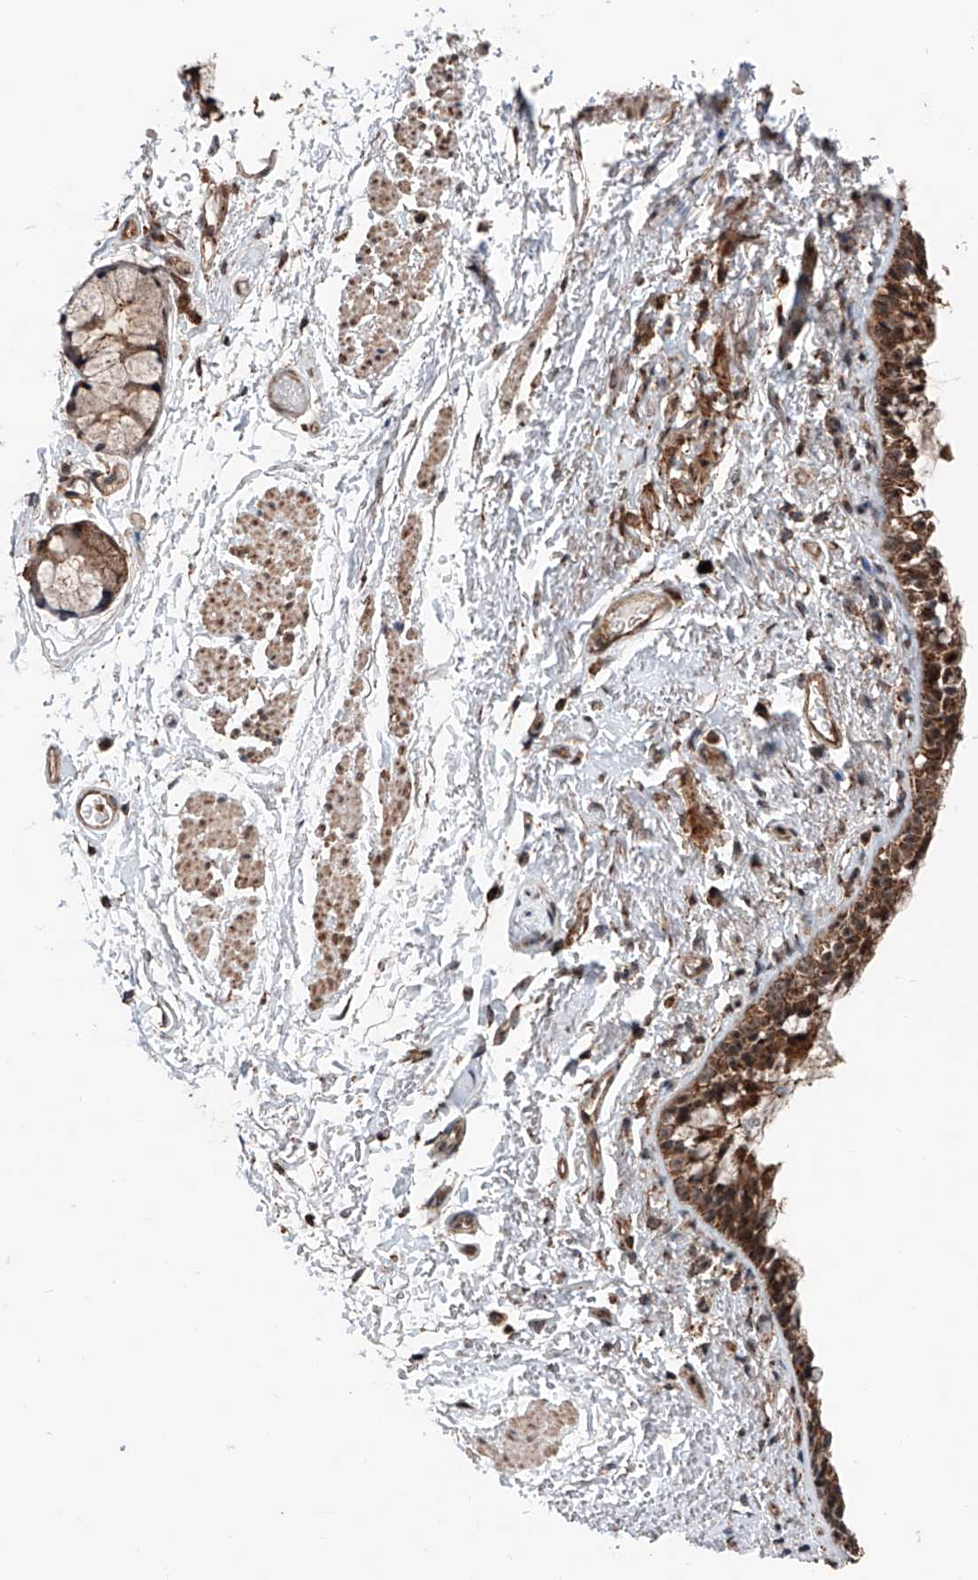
{"staining": {"intensity": "moderate", "quantity": ">75%", "location": "cytoplasmic/membranous"}, "tissue": "bronchus", "cell_type": "Respiratory epithelial cells", "image_type": "normal", "snomed": [{"axis": "morphology", "description": "Normal tissue, NOS"}, {"axis": "topography", "description": "Cartilage tissue"}, {"axis": "topography", "description": "Bronchus"}], "caption": "High-magnification brightfield microscopy of benign bronchus stained with DAB (brown) and counterstained with hematoxylin (blue). respiratory epithelial cells exhibit moderate cytoplasmic/membranous positivity is present in approximately>75% of cells.", "gene": "ZNF445", "patient": {"sex": "female", "age": 73}}